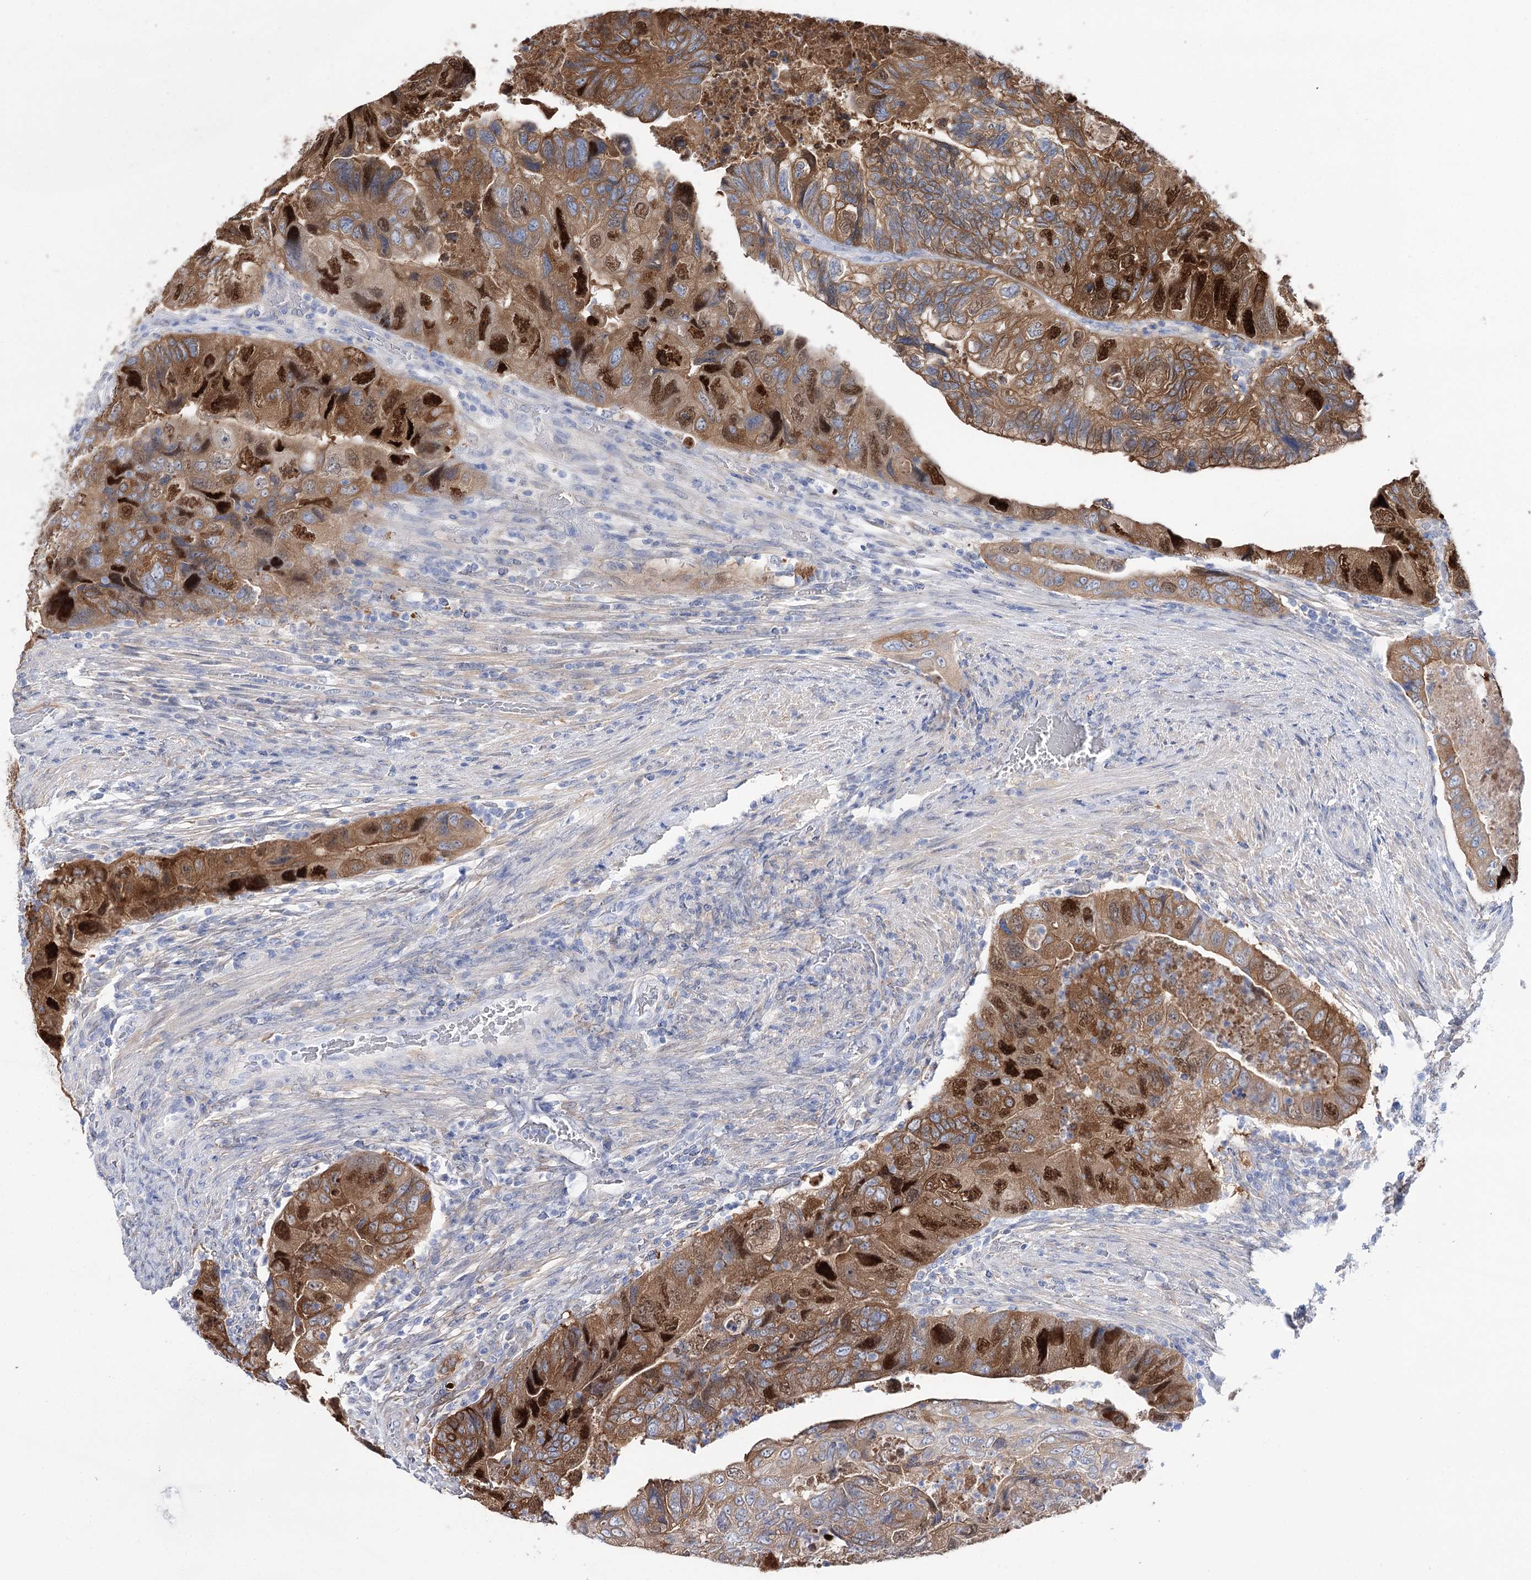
{"staining": {"intensity": "strong", "quantity": ">75%", "location": "cytoplasmic/membranous,nuclear"}, "tissue": "colorectal cancer", "cell_type": "Tumor cells", "image_type": "cancer", "snomed": [{"axis": "morphology", "description": "Adenocarcinoma, NOS"}, {"axis": "topography", "description": "Rectum"}], "caption": "Immunohistochemical staining of colorectal cancer exhibits high levels of strong cytoplasmic/membranous and nuclear protein staining in about >75% of tumor cells. (DAB (3,3'-diaminobenzidine) IHC, brown staining for protein, blue staining for nuclei).", "gene": "UGDH", "patient": {"sex": "male", "age": 63}}